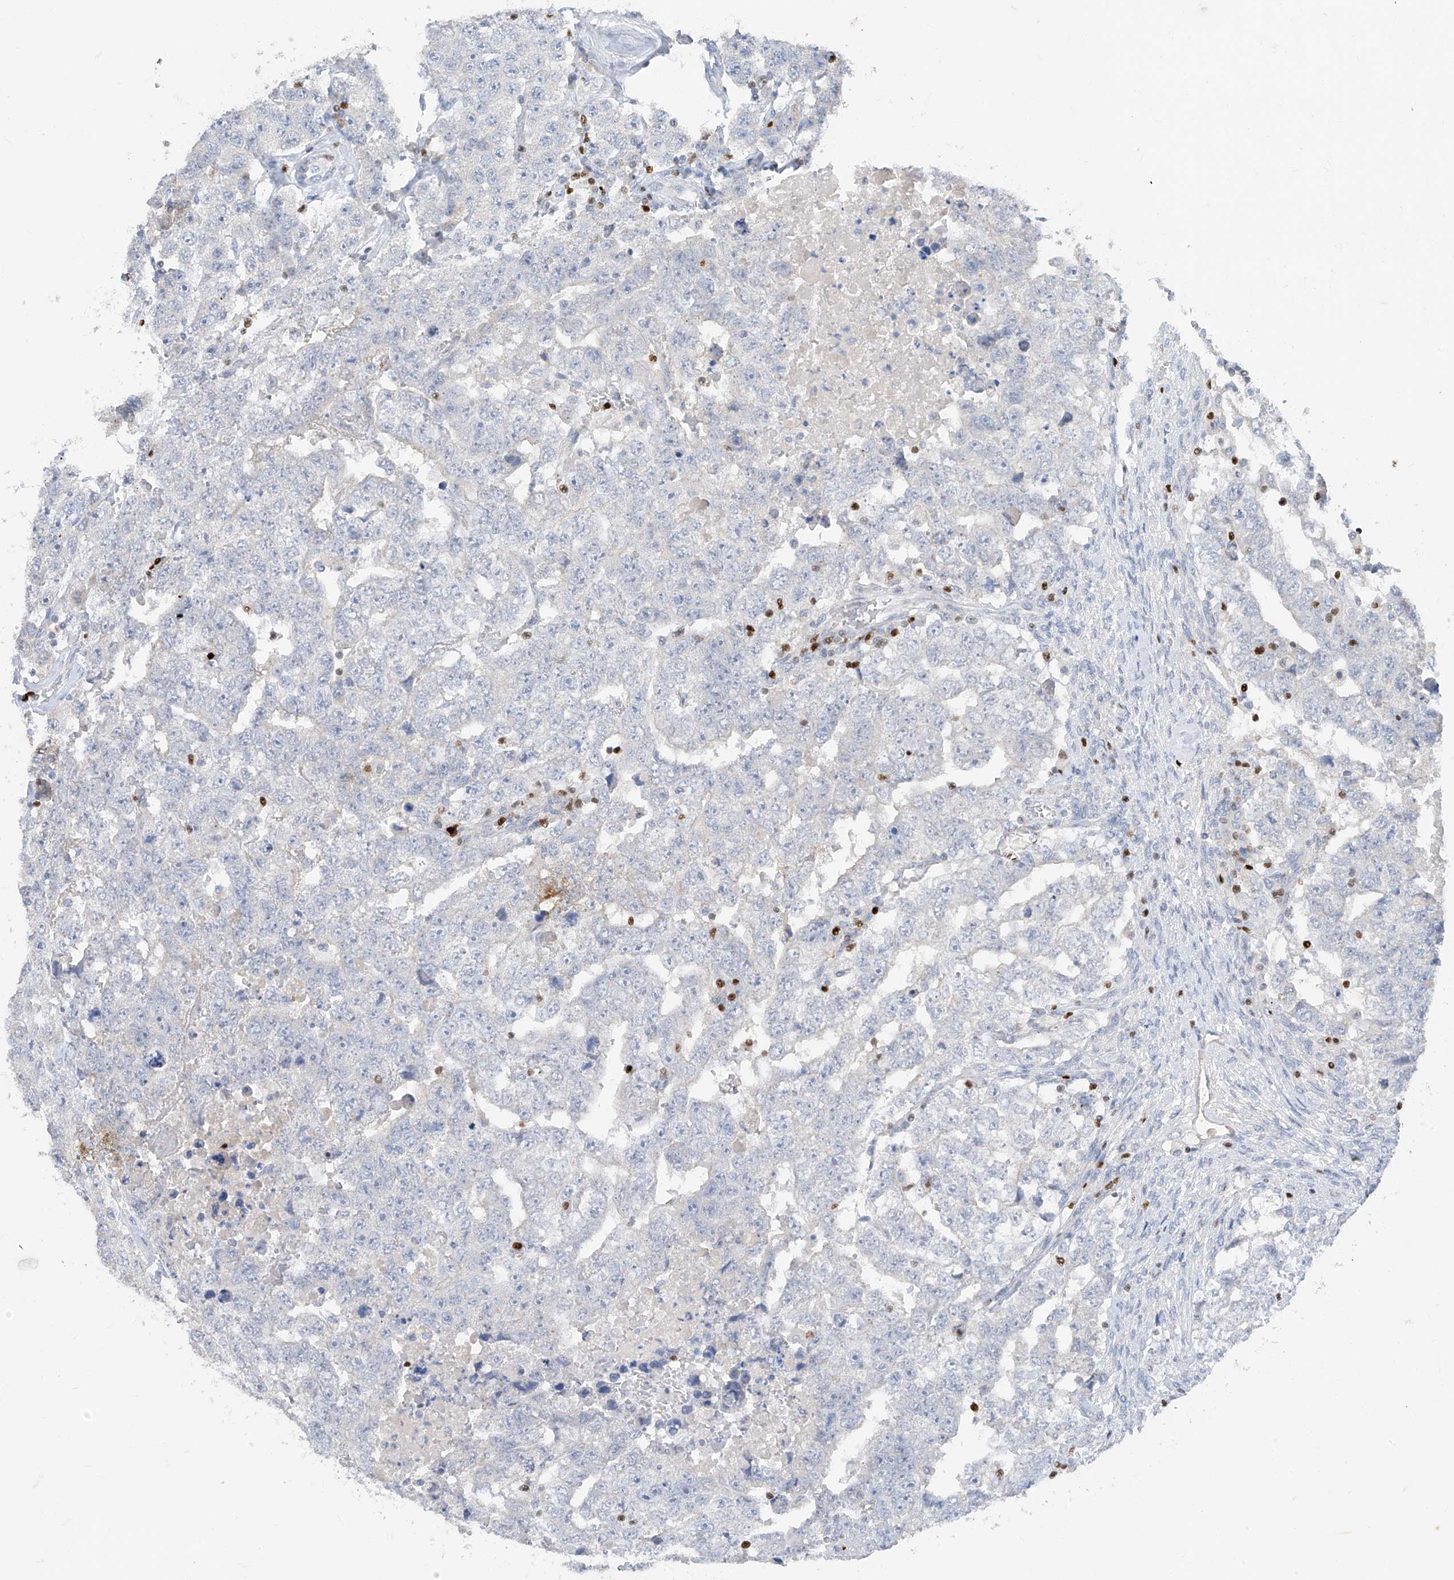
{"staining": {"intensity": "negative", "quantity": "none", "location": "none"}, "tissue": "testis cancer", "cell_type": "Tumor cells", "image_type": "cancer", "snomed": [{"axis": "morphology", "description": "Carcinoma, Embryonal, NOS"}, {"axis": "topography", "description": "Testis"}], "caption": "Immunohistochemical staining of human testis embryonal carcinoma displays no significant expression in tumor cells. (Stains: DAB immunohistochemistry (IHC) with hematoxylin counter stain, Microscopy: brightfield microscopy at high magnification).", "gene": "TBX21", "patient": {"sex": "male", "age": 36}}